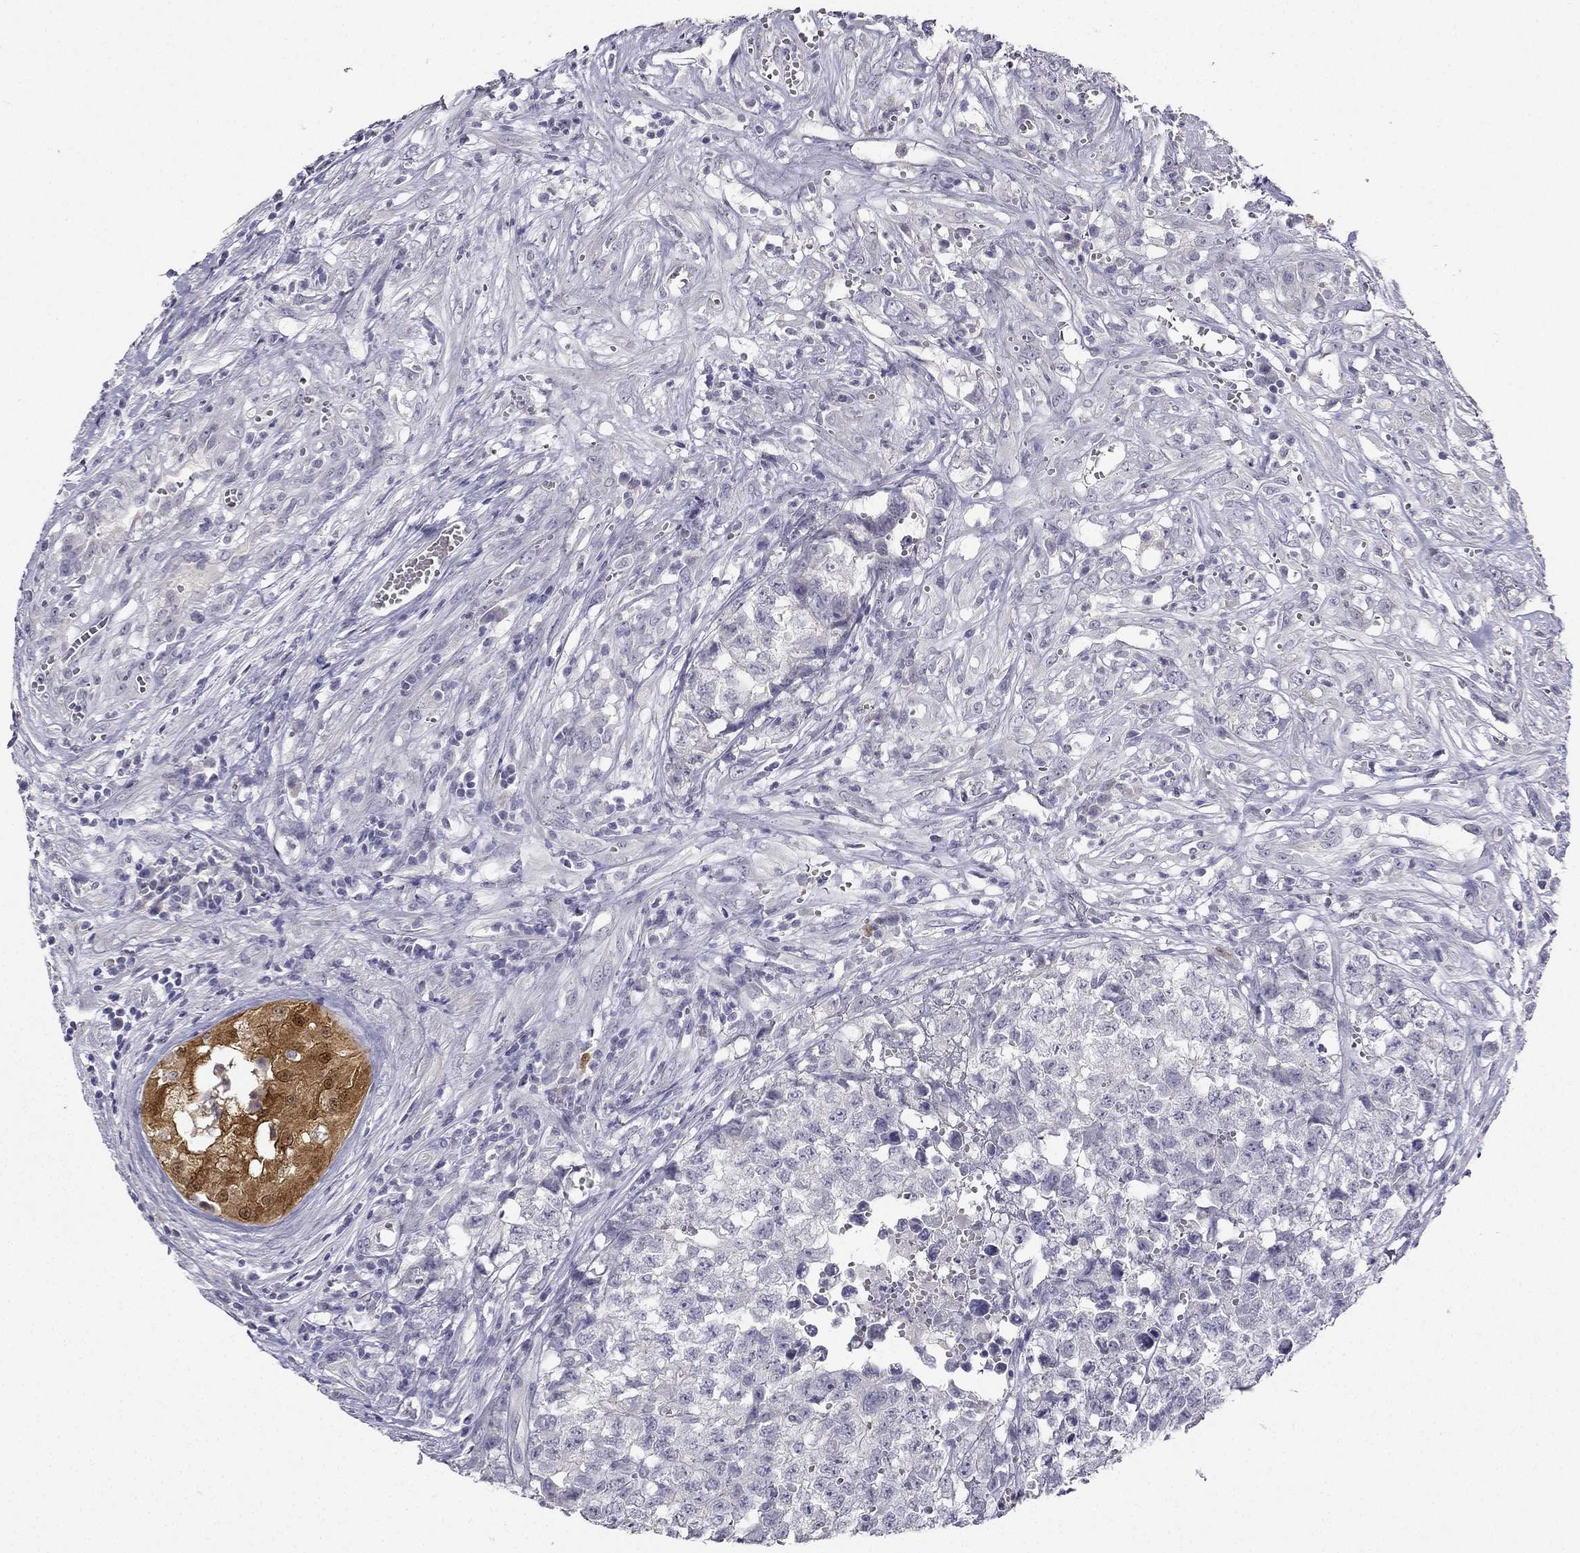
{"staining": {"intensity": "negative", "quantity": "none", "location": "none"}, "tissue": "testis cancer", "cell_type": "Tumor cells", "image_type": "cancer", "snomed": [{"axis": "morphology", "description": "Seminoma, NOS"}, {"axis": "morphology", "description": "Carcinoma, Embryonal, NOS"}, {"axis": "topography", "description": "Testis"}], "caption": "Histopathology image shows no protein positivity in tumor cells of testis cancer tissue.", "gene": "CALB2", "patient": {"sex": "male", "age": 22}}